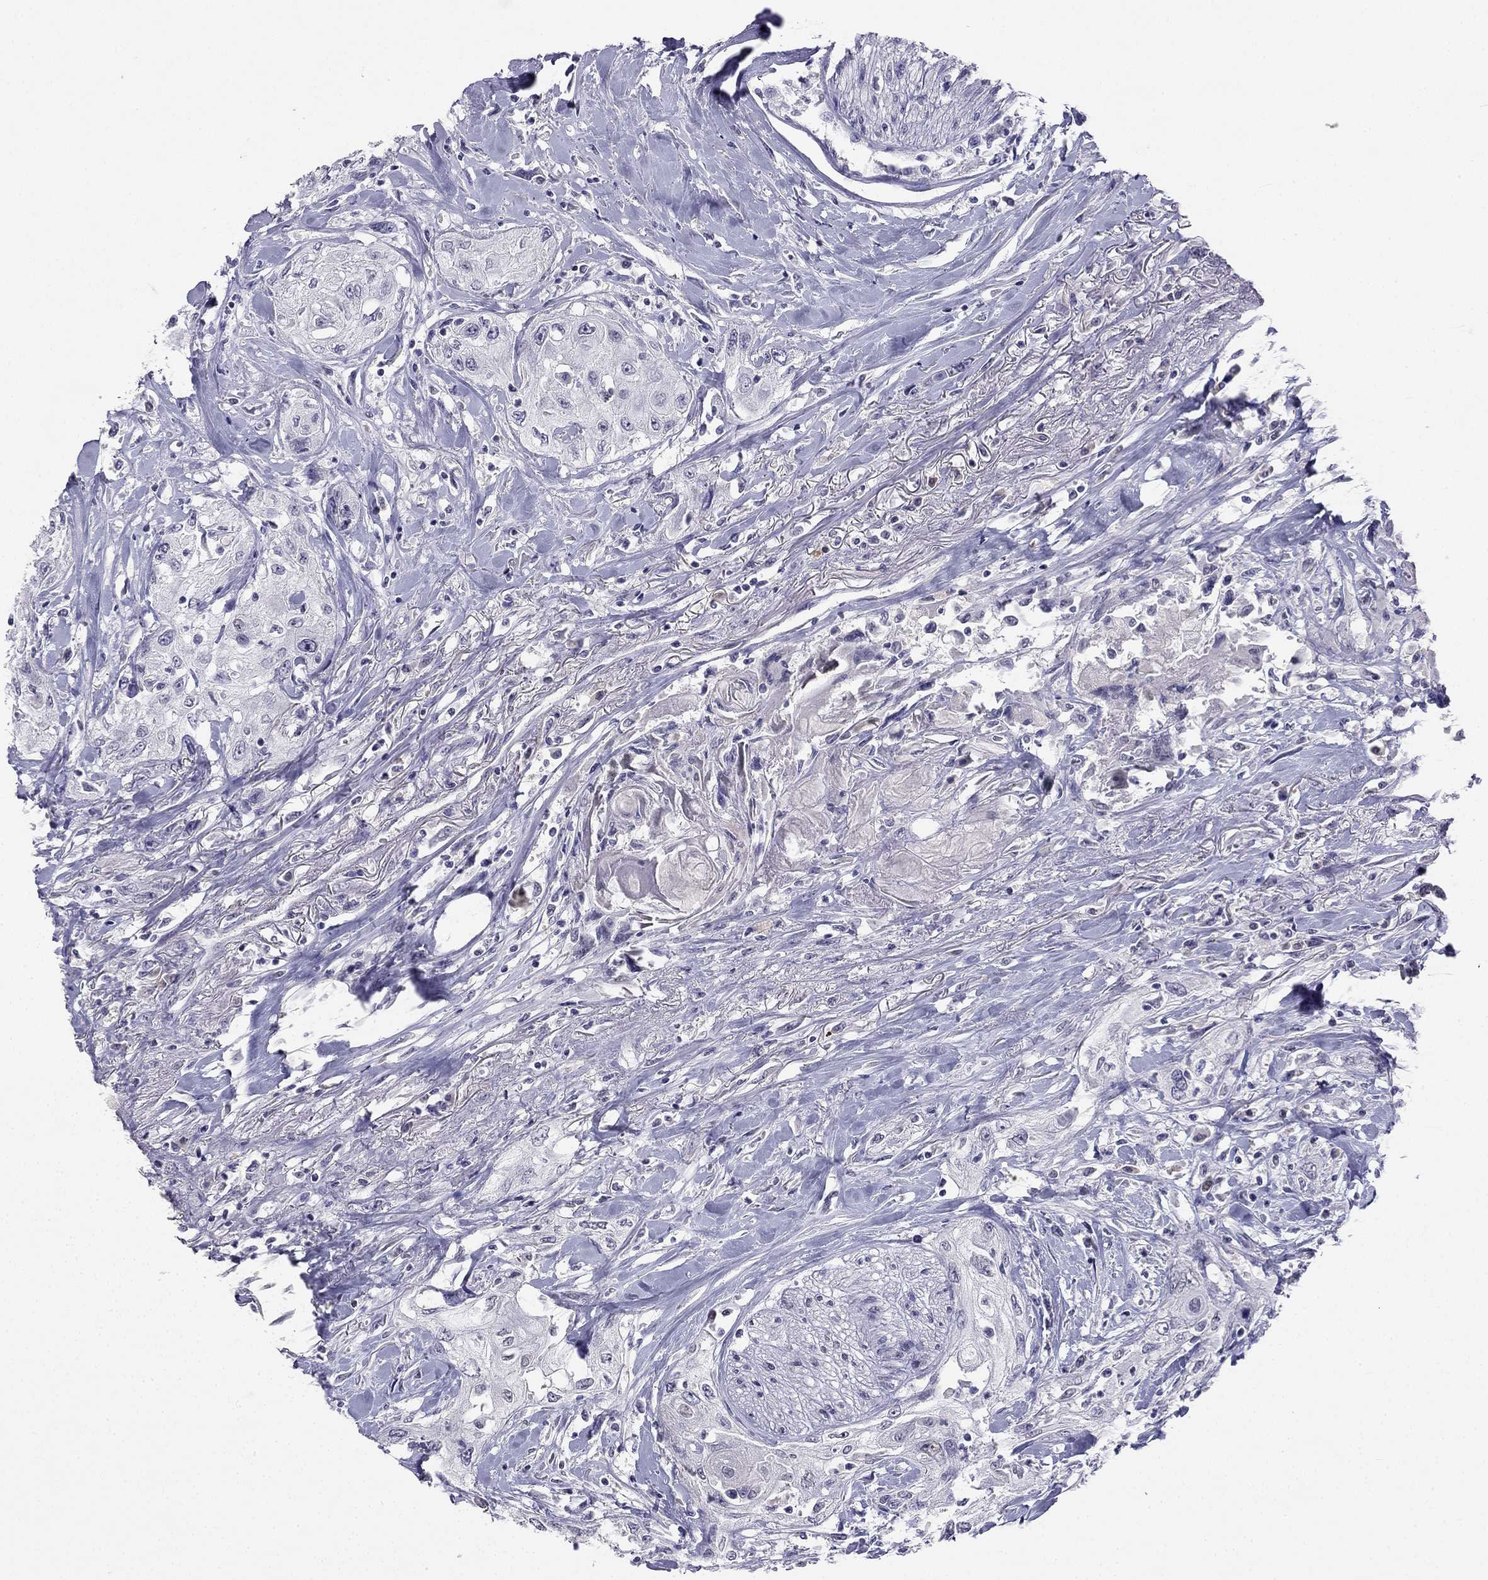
{"staining": {"intensity": "negative", "quantity": "none", "location": "none"}, "tissue": "head and neck cancer", "cell_type": "Tumor cells", "image_type": "cancer", "snomed": [{"axis": "morphology", "description": "Normal tissue, NOS"}, {"axis": "morphology", "description": "Squamous cell carcinoma, NOS"}, {"axis": "topography", "description": "Oral tissue"}, {"axis": "topography", "description": "Peripheral nerve tissue"}, {"axis": "topography", "description": "Head-Neck"}], "caption": "Tumor cells are negative for protein expression in human squamous cell carcinoma (head and neck). Brightfield microscopy of immunohistochemistry (IHC) stained with DAB (brown) and hematoxylin (blue), captured at high magnification.", "gene": "C16orf89", "patient": {"sex": "female", "age": 59}}